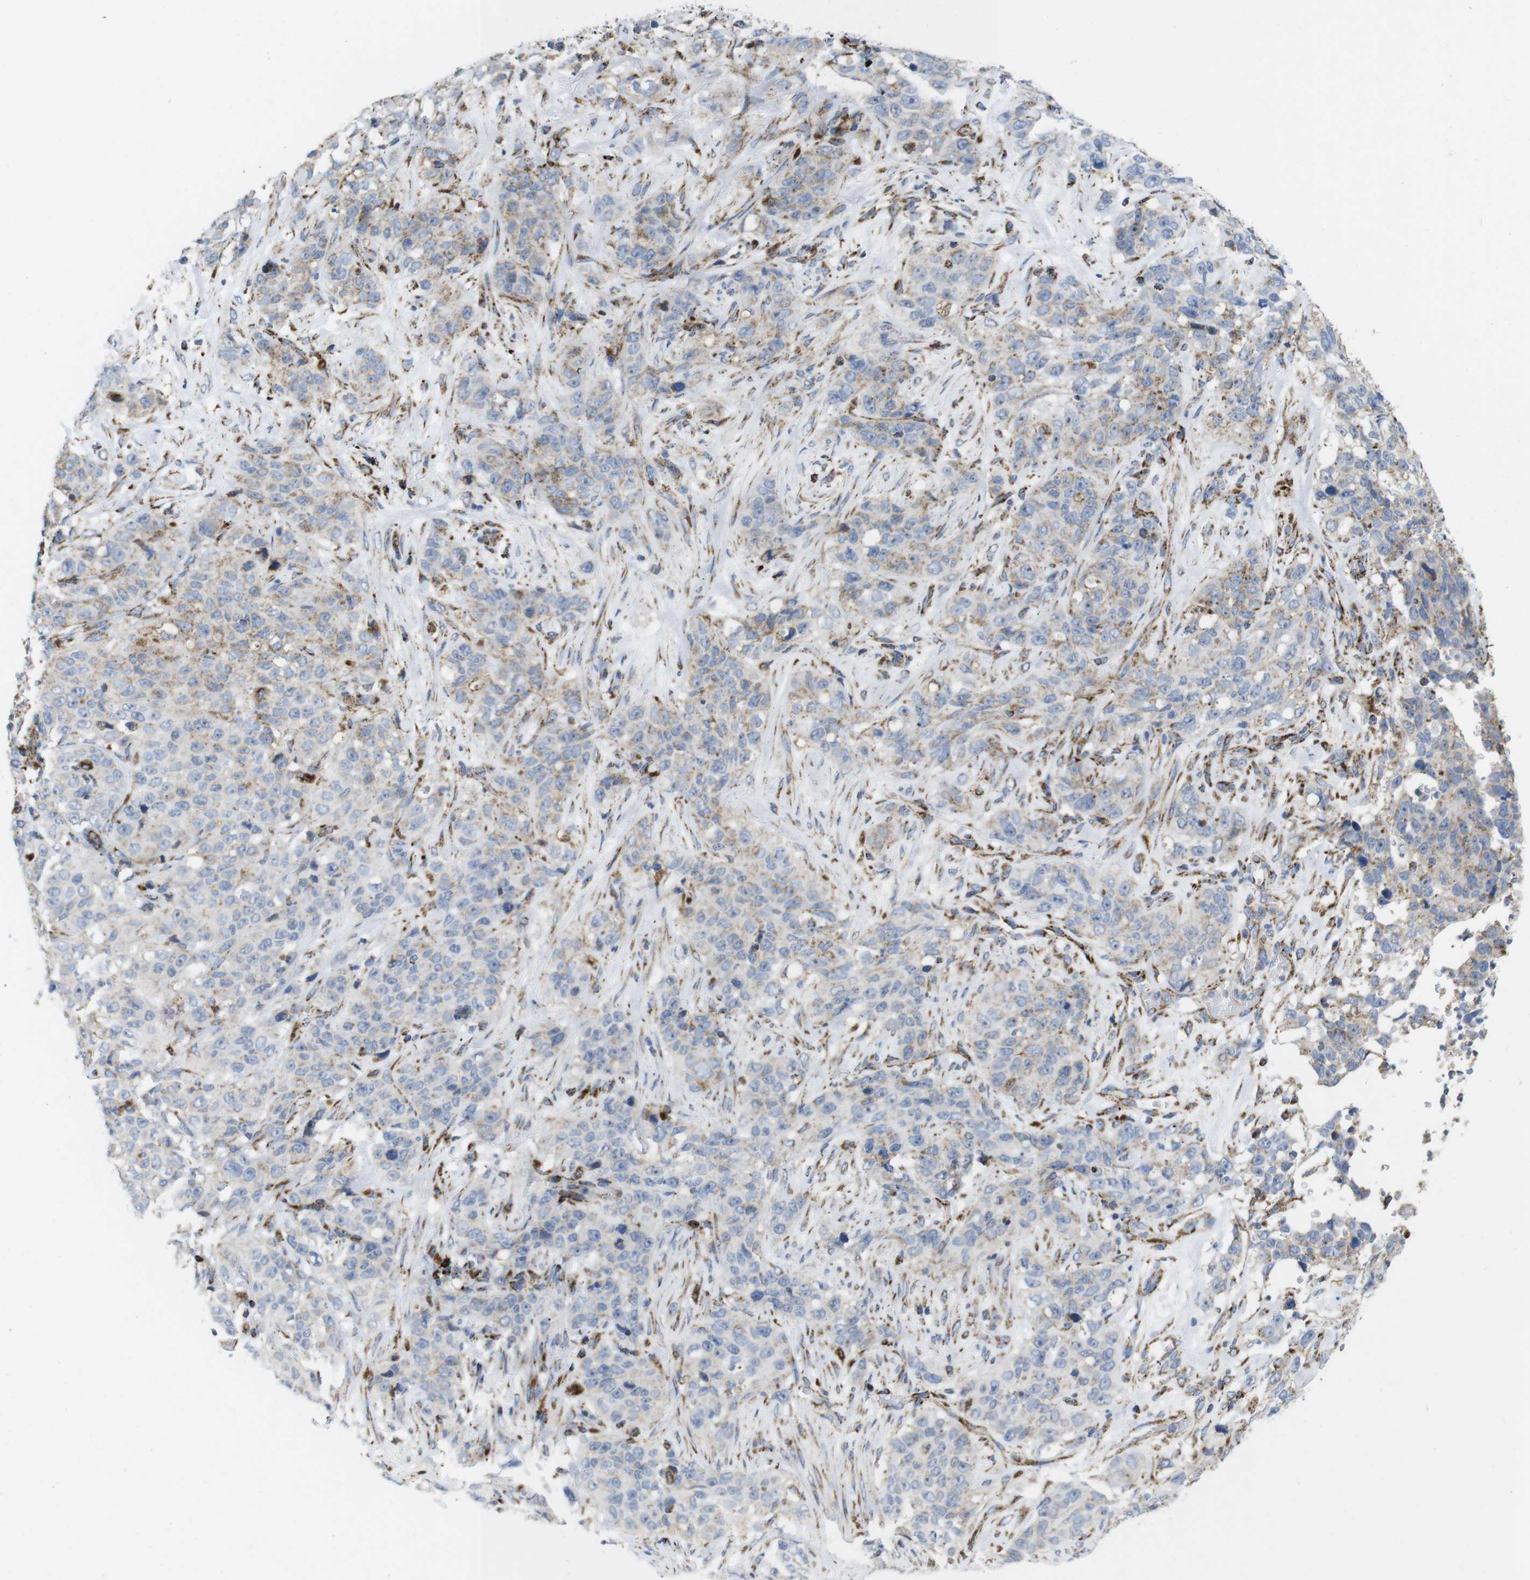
{"staining": {"intensity": "weak", "quantity": ">75%", "location": "cytoplasmic/membranous"}, "tissue": "stomach cancer", "cell_type": "Tumor cells", "image_type": "cancer", "snomed": [{"axis": "morphology", "description": "Adenocarcinoma, NOS"}, {"axis": "topography", "description": "Stomach"}], "caption": "Immunohistochemistry (DAB (3,3'-diaminobenzidine)) staining of human stomach cancer (adenocarcinoma) shows weak cytoplasmic/membranous protein staining in approximately >75% of tumor cells.", "gene": "TMEM192", "patient": {"sex": "male", "age": 48}}